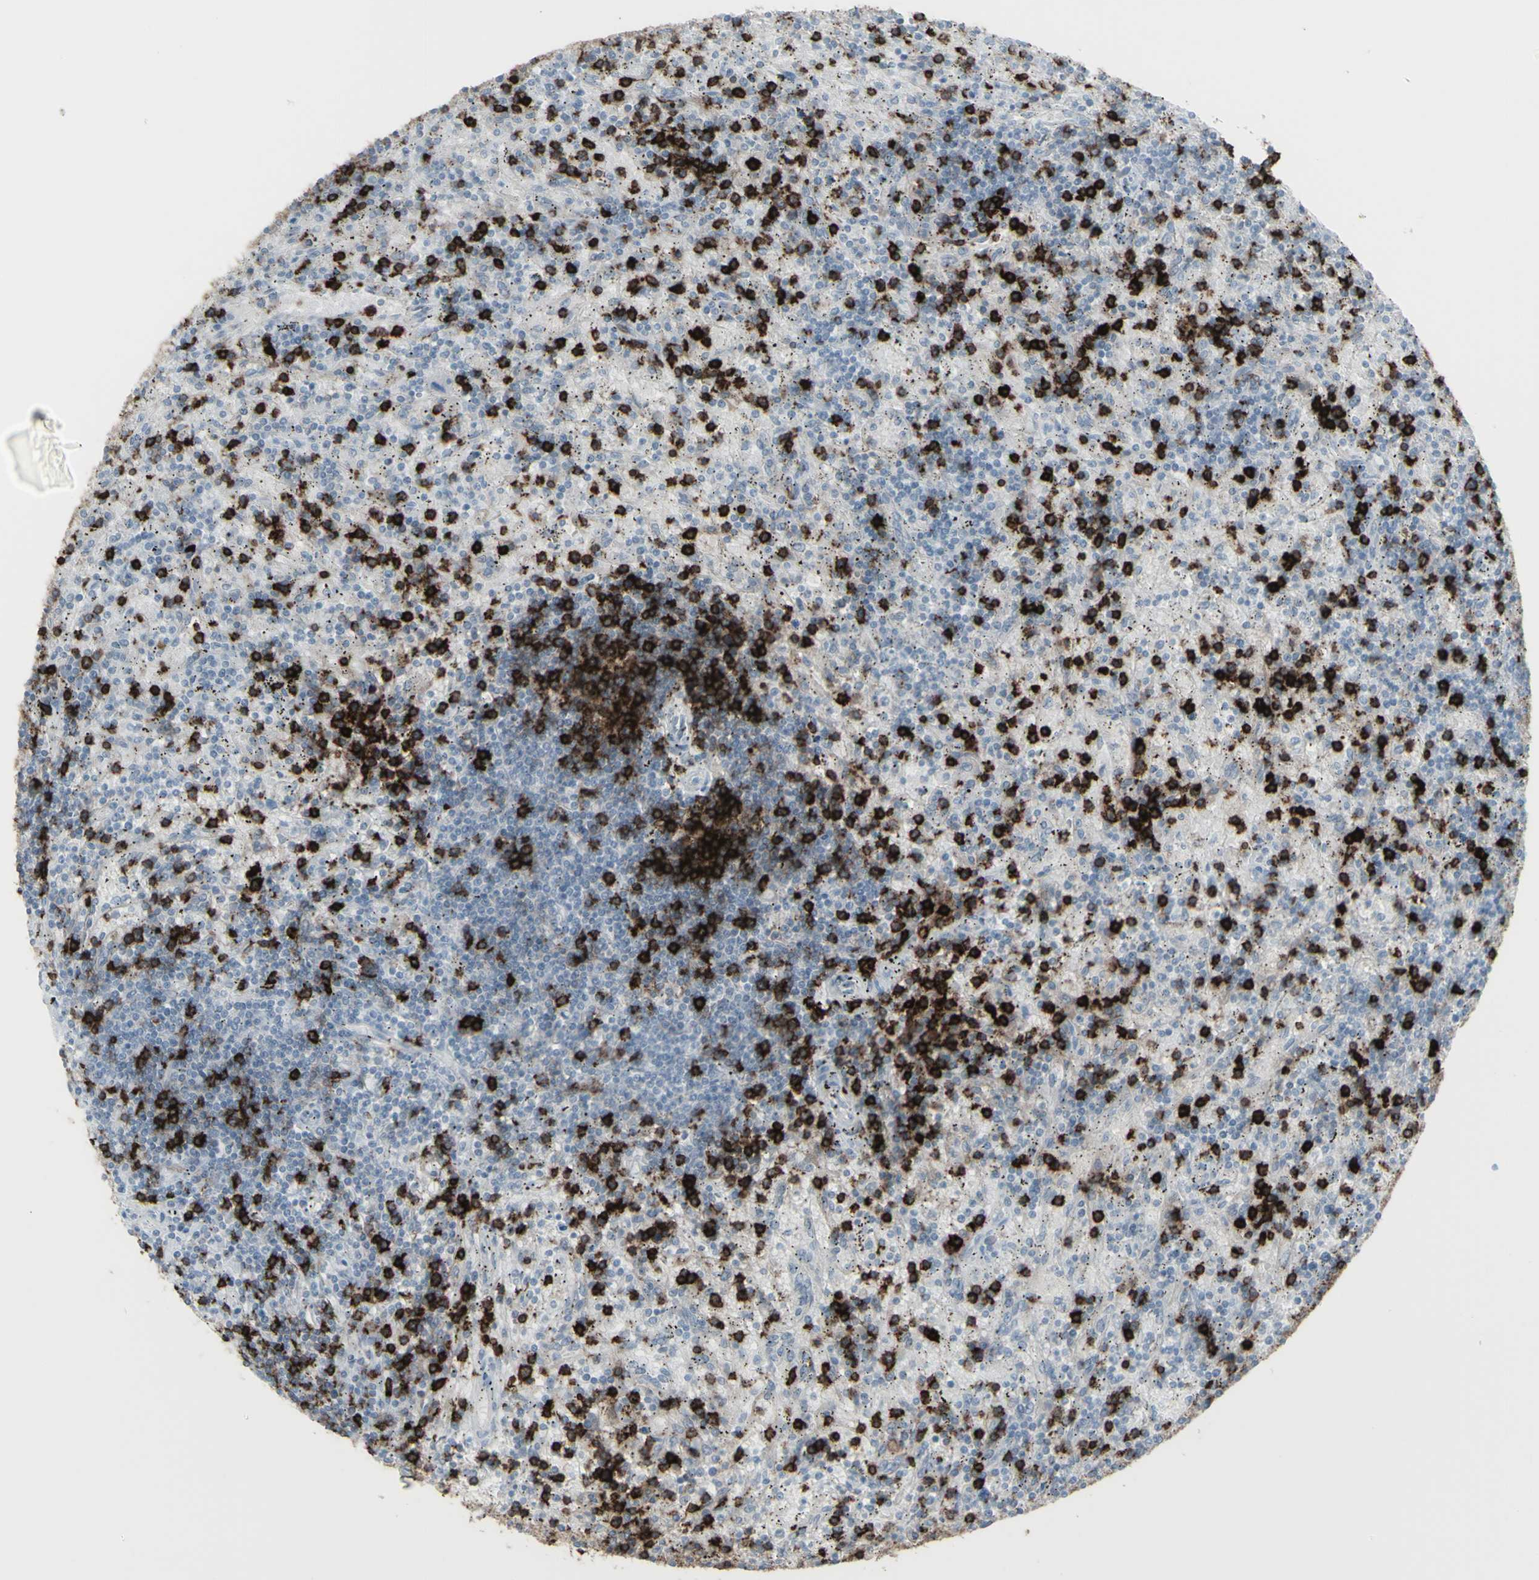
{"staining": {"intensity": "negative", "quantity": "none", "location": "none"}, "tissue": "lymphoma", "cell_type": "Tumor cells", "image_type": "cancer", "snomed": [{"axis": "morphology", "description": "Malignant lymphoma, non-Hodgkin's type, Low grade"}, {"axis": "topography", "description": "Spleen"}], "caption": "Immunohistochemical staining of low-grade malignant lymphoma, non-Hodgkin's type reveals no significant expression in tumor cells. The staining is performed using DAB brown chromogen with nuclei counter-stained in using hematoxylin.", "gene": "CD247", "patient": {"sex": "male", "age": 76}}